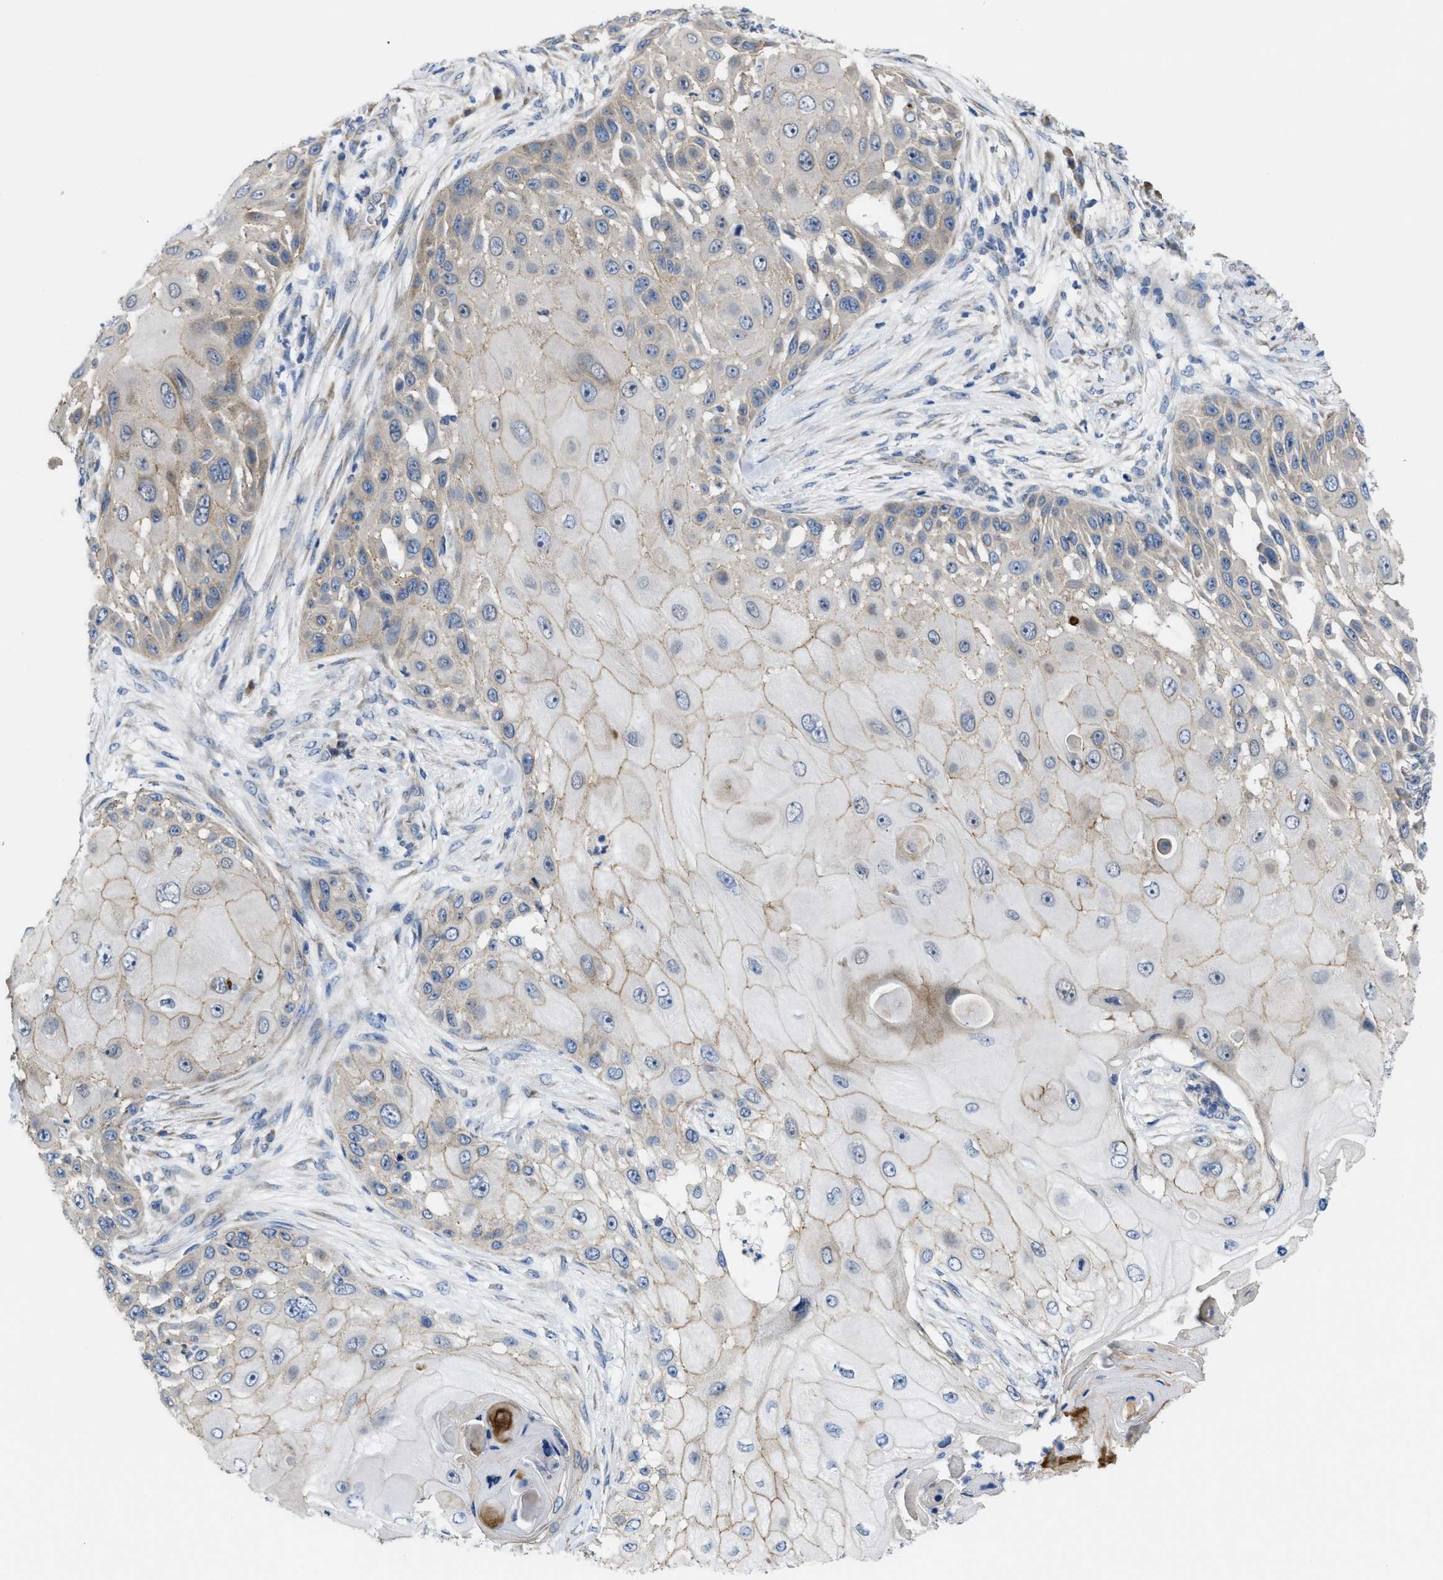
{"staining": {"intensity": "weak", "quantity": "25%-75%", "location": "cytoplasmic/membranous"}, "tissue": "skin cancer", "cell_type": "Tumor cells", "image_type": "cancer", "snomed": [{"axis": "morphology", "description": "Squamous cell carcinoma, NOS"}, {"axis": "topography", "description": "Skin"}], "caption": "About 25%-75% of tumor cells in human squamous cell carcinoma (skin) display weak cytoplasmic/membranous protein staining as visualized by brown immunohistochemical staining.", "gene": "CDPF1", "patient": {"sex": "female", "age": 44}}